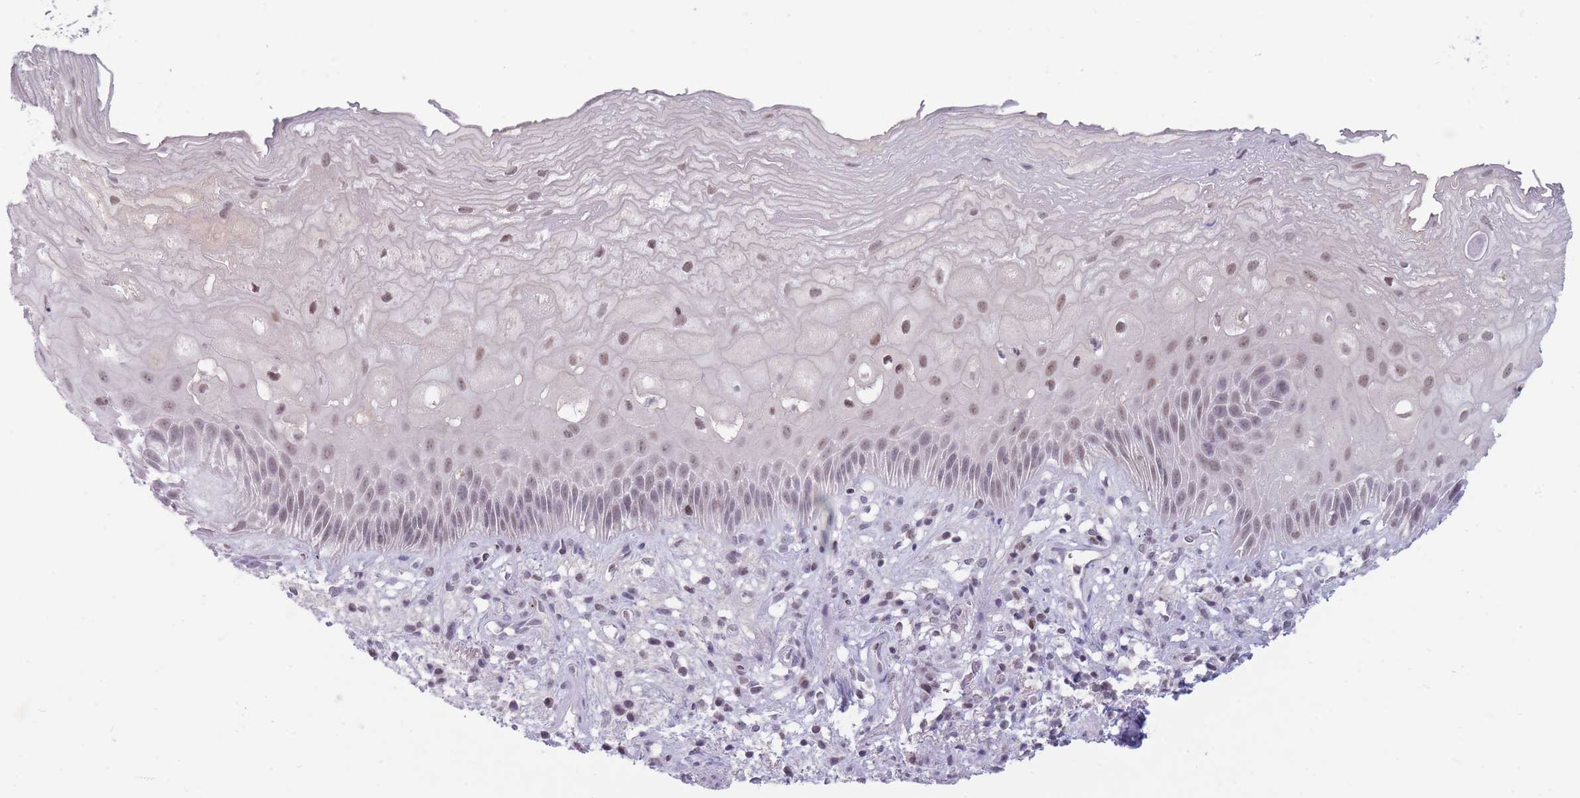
{"staining": {"intensity": "moderate", "quantity": "25%-75%", "location": "nuclear"}, "tissue": "esophagus", "cell_type": "Squamous epithelial cells", "image_type": "normal", "snomed": [{"axis": "morphology", "description": "Normal tissue, NOS"}, {"axis": "topography", "description": "Esophagus"}], "caption": "Immunohistochemical staining of normal esophagus reveals 25%-75% levels of moderate nuclear protein positivity in about 25%-75% of squamous epithelial cells.", "gene": "ARID3B", "patient": {"sex": "male", "age": 60}}